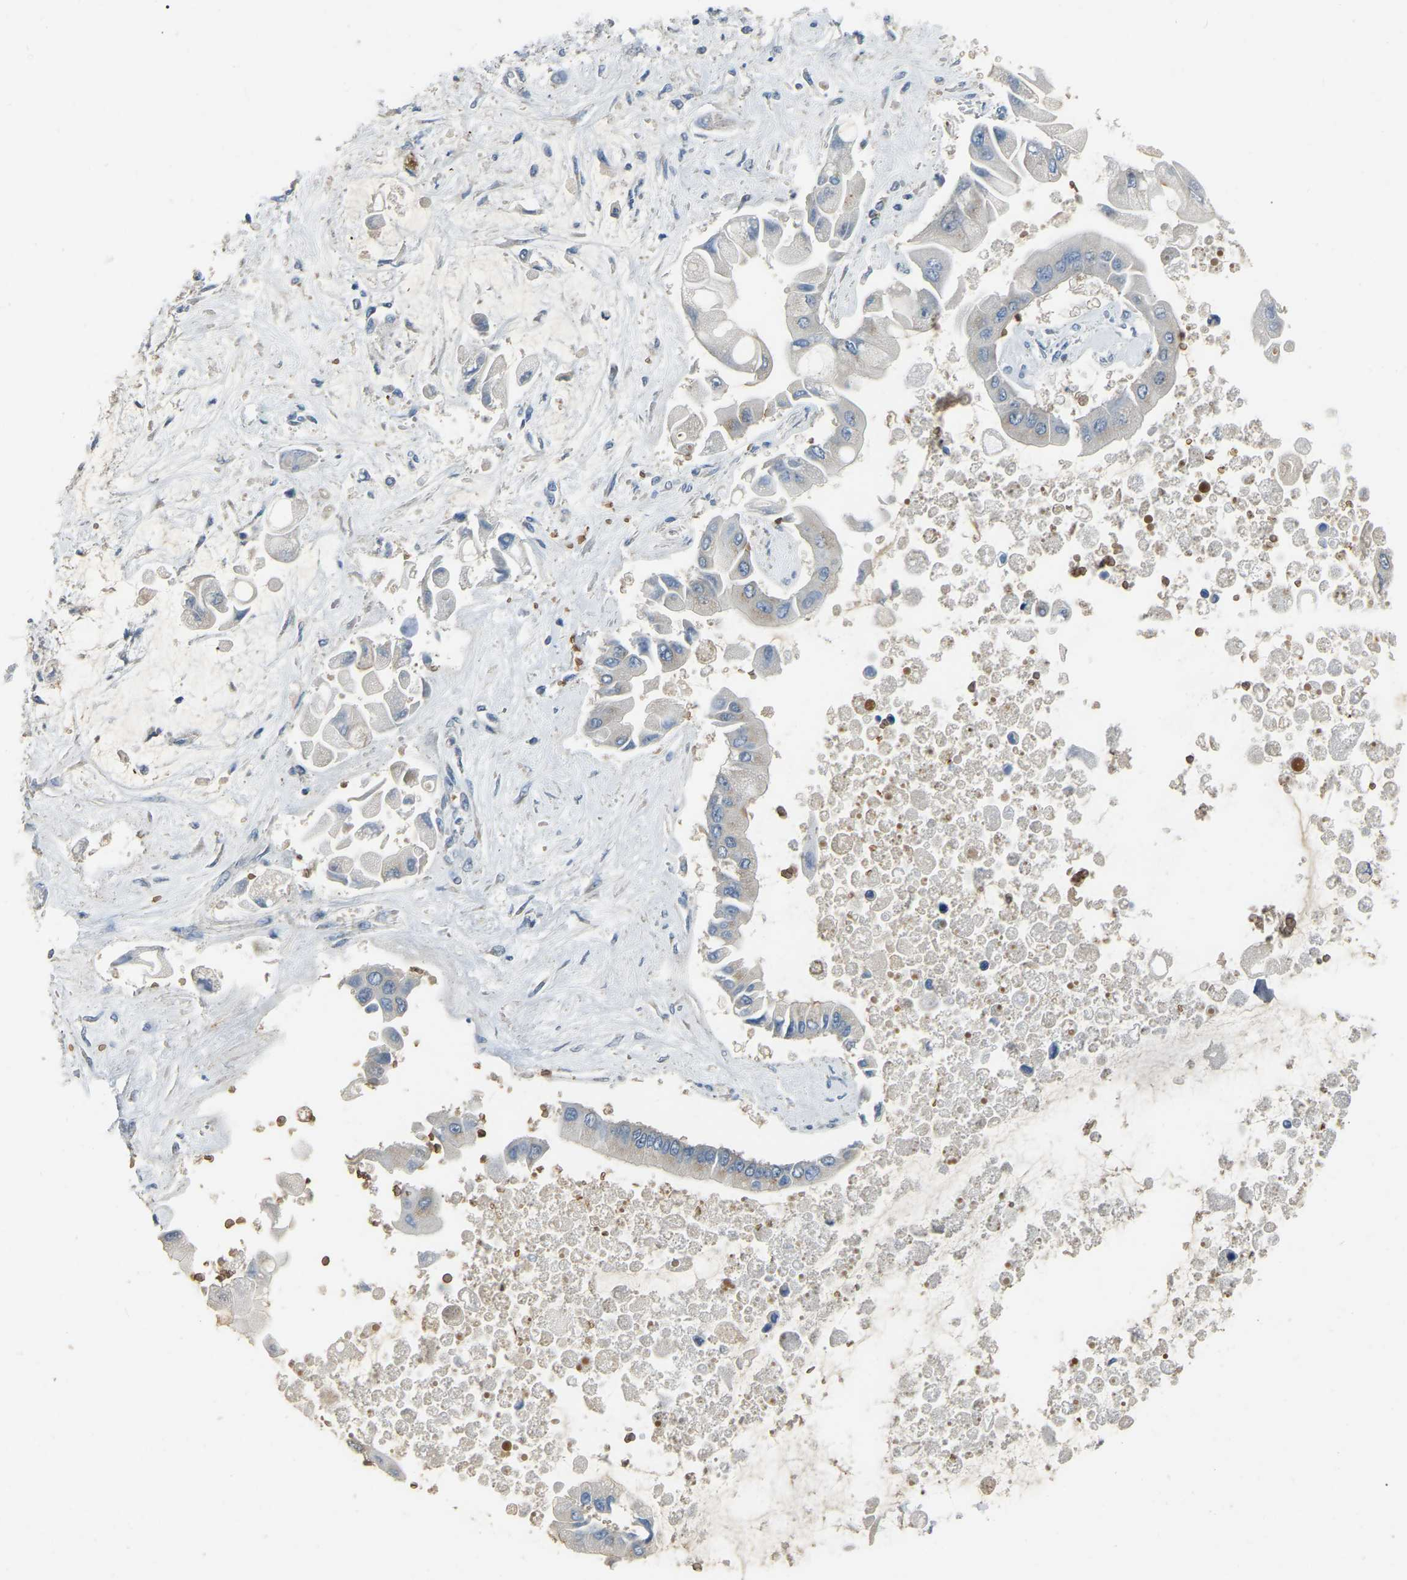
{"staining": {"intensity": "negative", "quantity": "none", "location": "none"}, "tissue": "liver cancer", "cell_type": "Tumor cells", "image_type": "cancer", "snomed": [{"axis": "morphology", "description": "Cholangiocarcinoma"}, {"axis": "topography", "description": "Liver"}], "caption": "The image exhibits no significant expression in tumor cells of liver cancer. (DAB (3,3'-diaminobenzidine) immunohistochemistry with hematoxylin counter stain).", "gene": "CFAP298", "patient": {"sex": "male", "age": 50}}